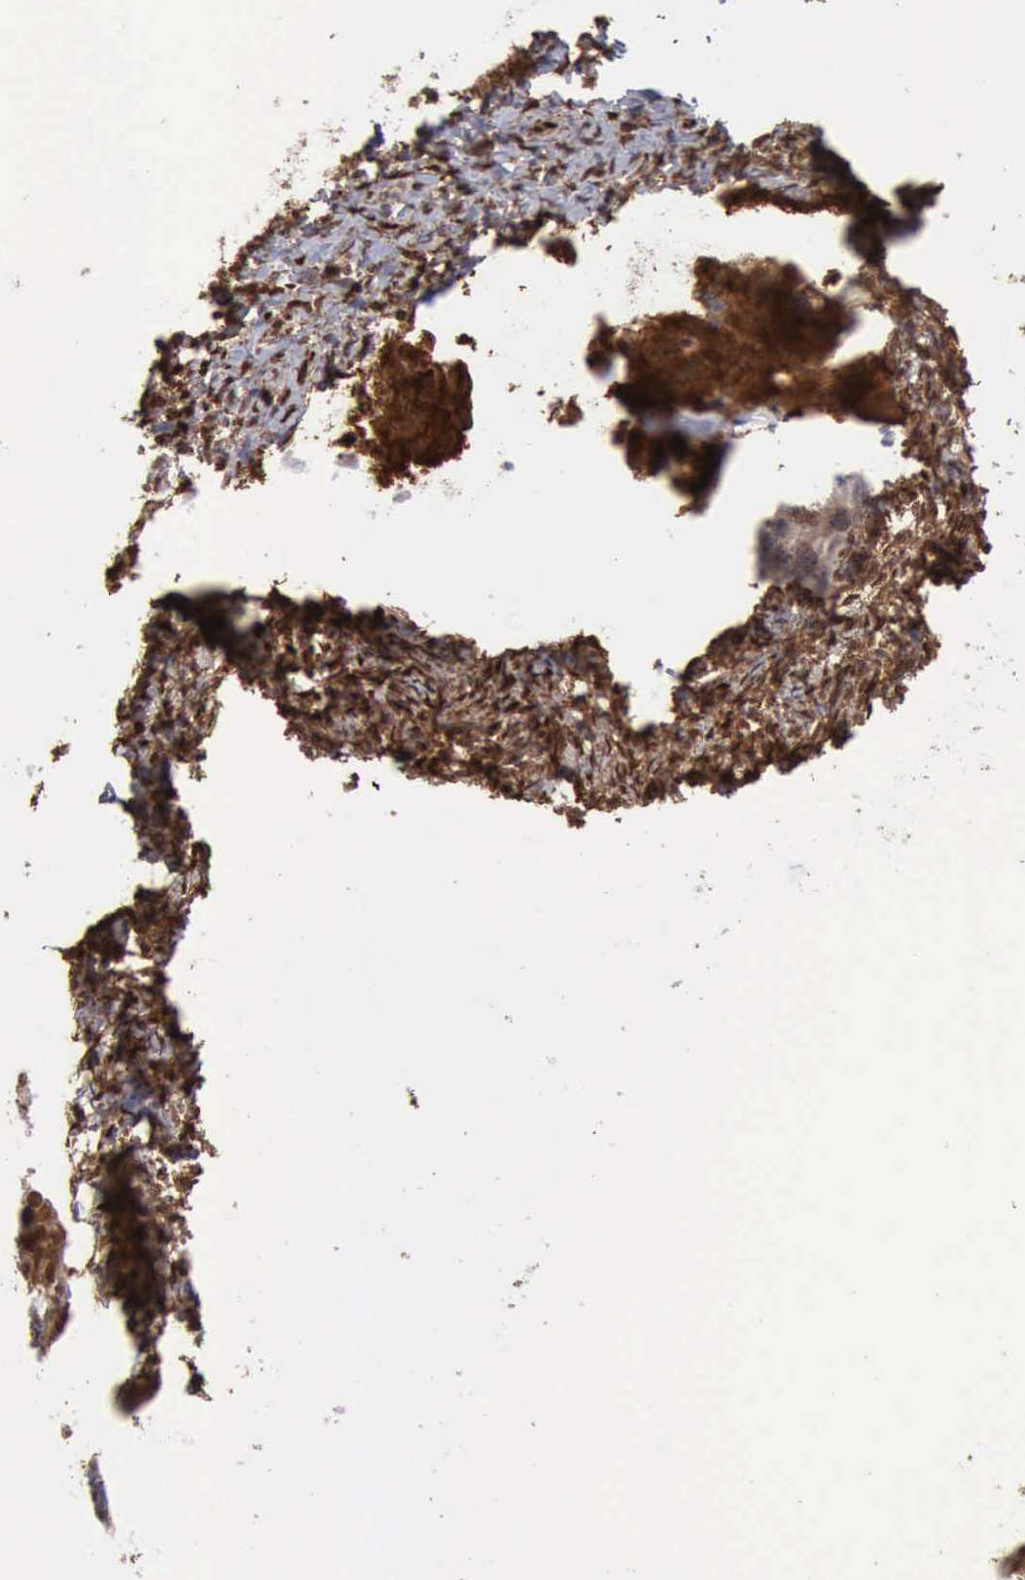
{"staining": {"intensity": "strong", "quantity": ">75%", "location": "cytoplasmic/membranous,nuclear"}, "tissue": "ovarian cancer", "cell_type": "Tumor cells", "image_type": "cancer", "snomed": [{"axis": "morphology", "description": "Normal tissue, NOS"}, {"axis": "morphology", "description": "Cystadenocarcinoma, serous, NOS"}, {"axis": "topography", "description": "Ovary"}], "caption": "Protein expression analysis of ovarian serous cystadenocarcinoma demonstrates strong cytoplasmic/membranous and nuclear expression in about >75% of tumor cells. The staining was performed using DAB to visualize the protein expression in brown, while the nuclei were stained in blue with hematoxylin (Magnification: 20x).", "gene": "PDCD4", "patient": {"sex": "female", "age": 62}}